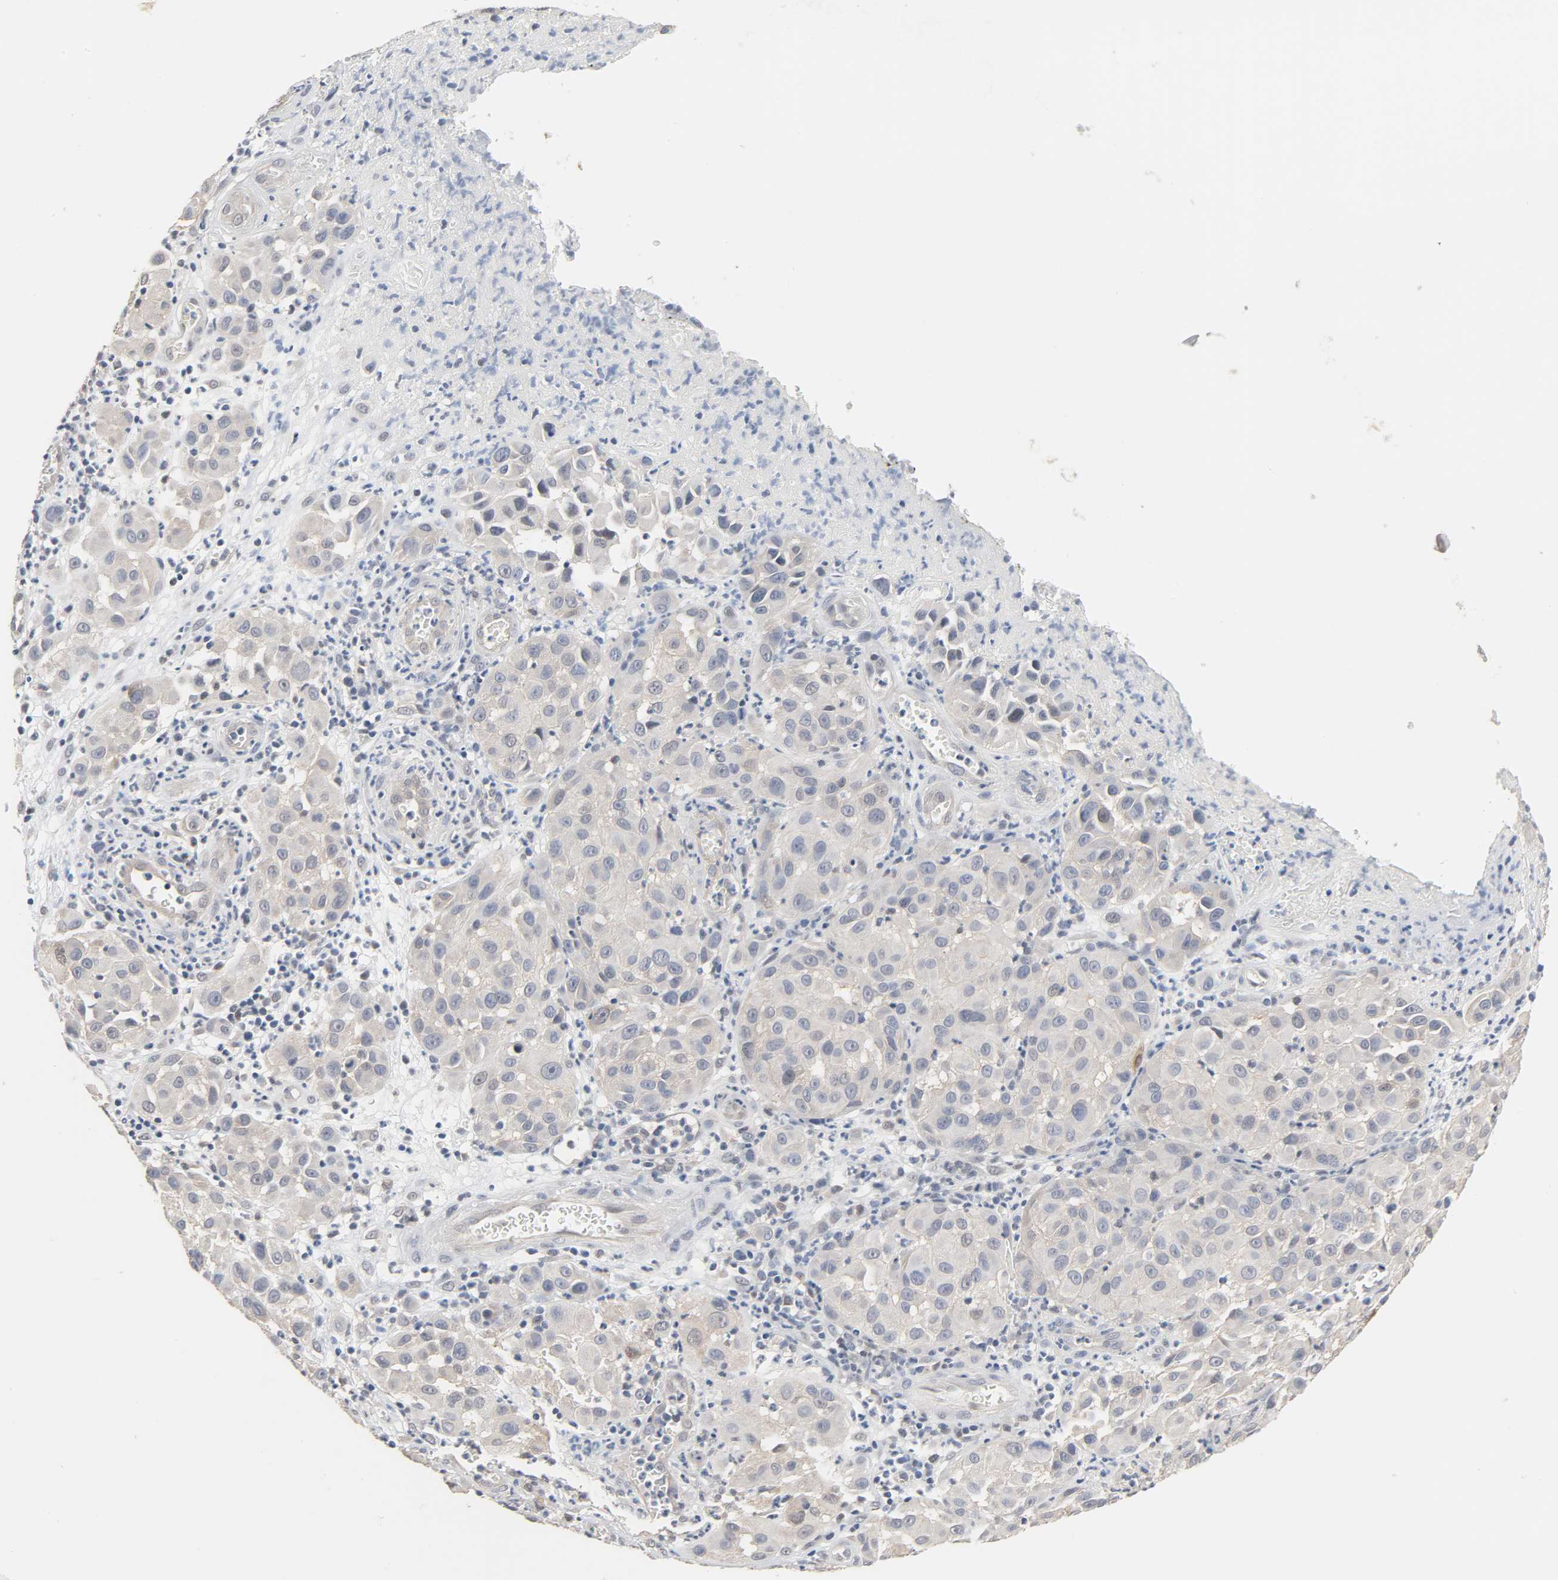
{"staining": {"intensity": "negative", "quantity": "none", "location": "none"}, "tissue": "melanoma", "cell_type": "Tumor cells", "image_type": "cancer", "snomed": [{"axis": "morphology", "description": "Malignant melanoma, NOS"}, {"axis": "topography", "description": "Skin"}], "caption": "This is a micrograph of immunohistochemistry (IHC) staining of malignant melanoma, which shows no staining in tumor cells.", "gene": "ACSS2", "patient": {"sex": "female", "age": 21}}